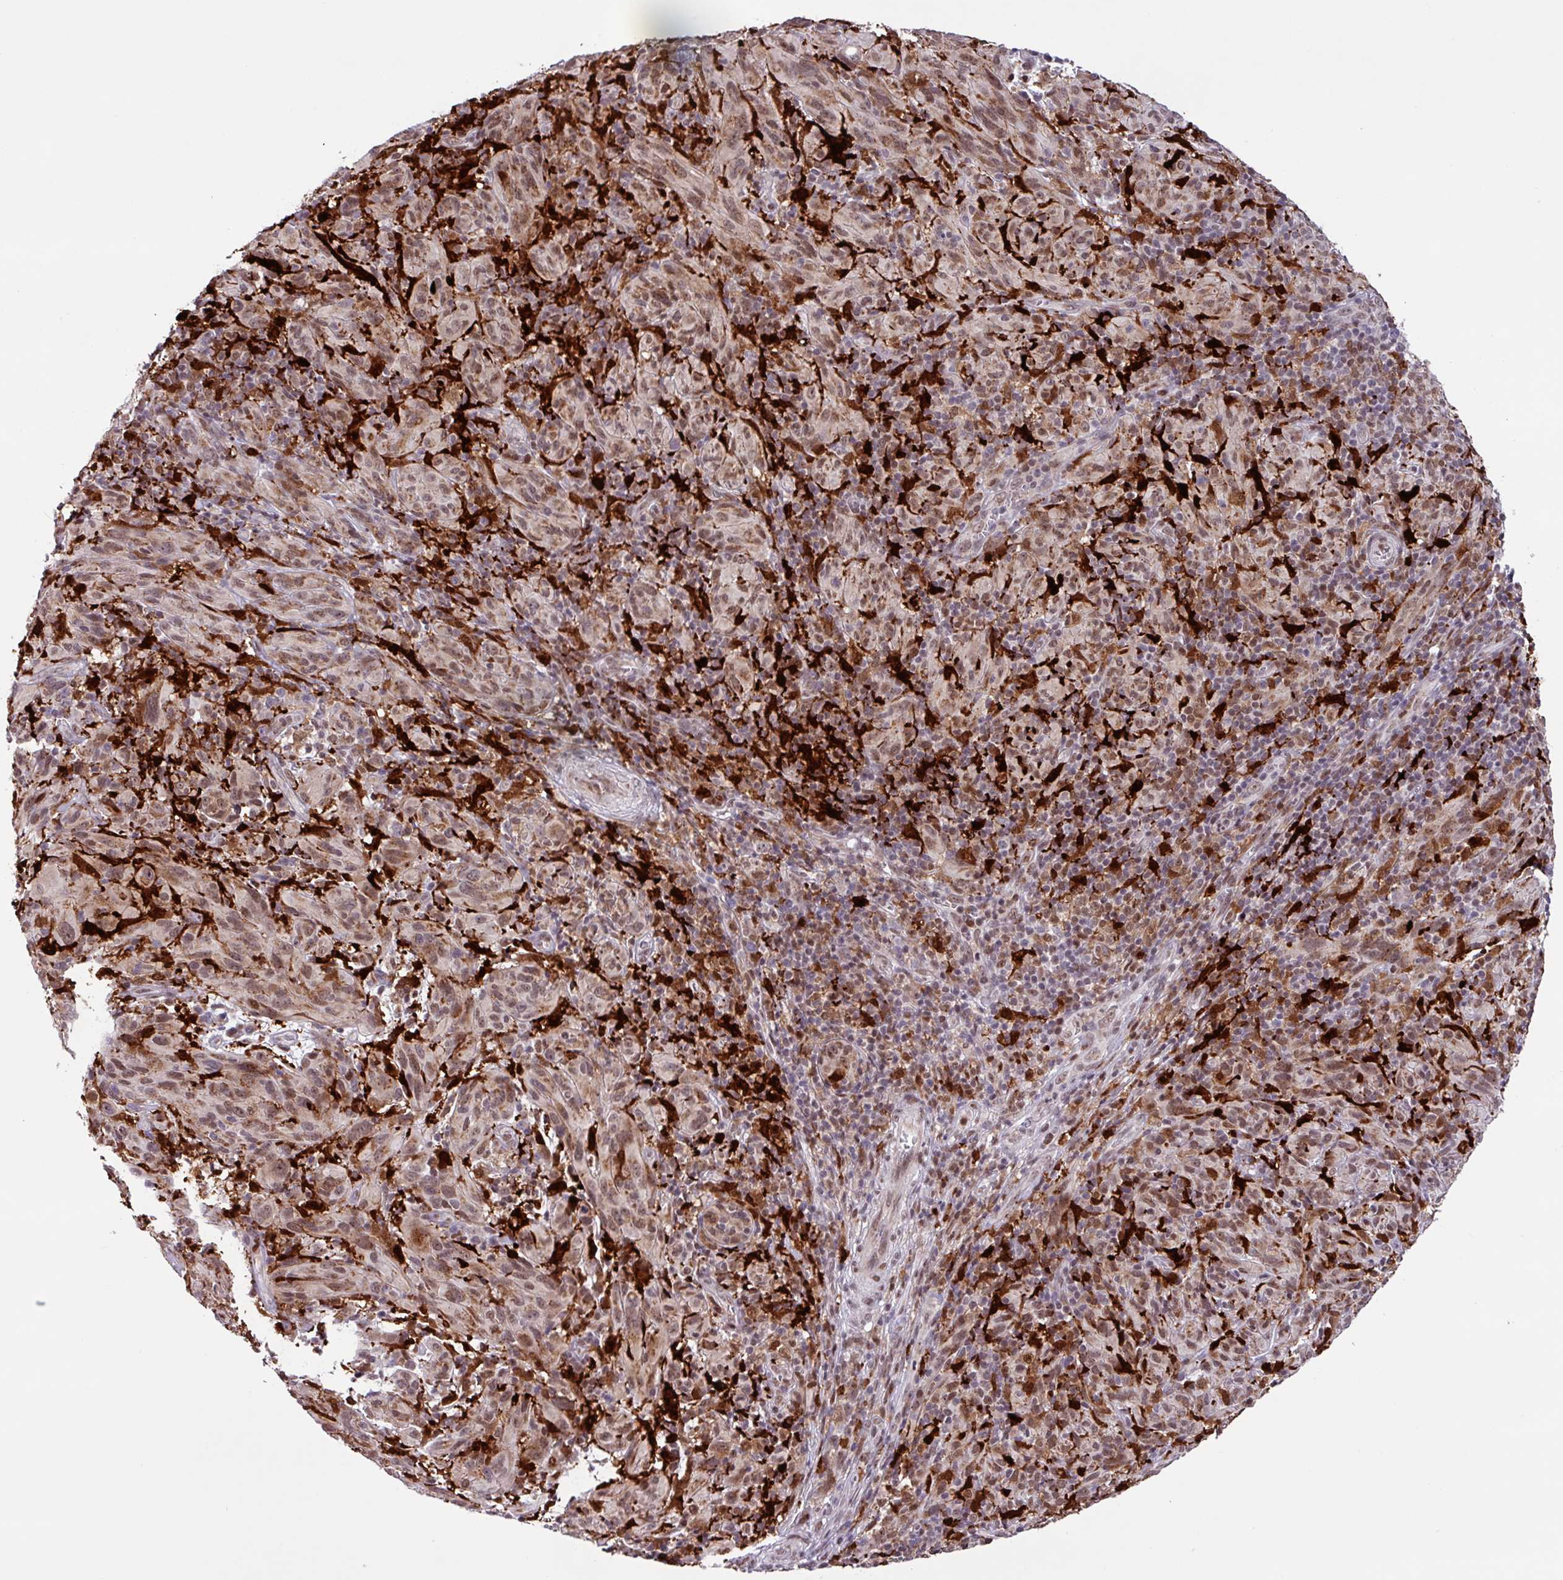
{"staining": {"intensity": "moderate", "quantity": ">75%", "location": "cytoplasmic/membranous,nuclear"}, "tissue": "melanoma", "cell_type": "Tumor cells", "image_type": "cancer", "snomed": [{"axis": "morphology", "description": "Malignant melanoma, NOS"}, {"axis": "topography", "description": "Skin of head"}], "caption": "Immunohistochemistry (IHC) micrograph of neoplastic tissue: human melanoma stained using IHC displays medium levels of moderate protein expression localized specifically in the cytoplasmic/membranous and nuclear of tumor cells, appearing as a cytoplasmic/membranous and nuclear brown color.", "gene": "BRD3", "patient": {"sex": "male", "age": 96}}